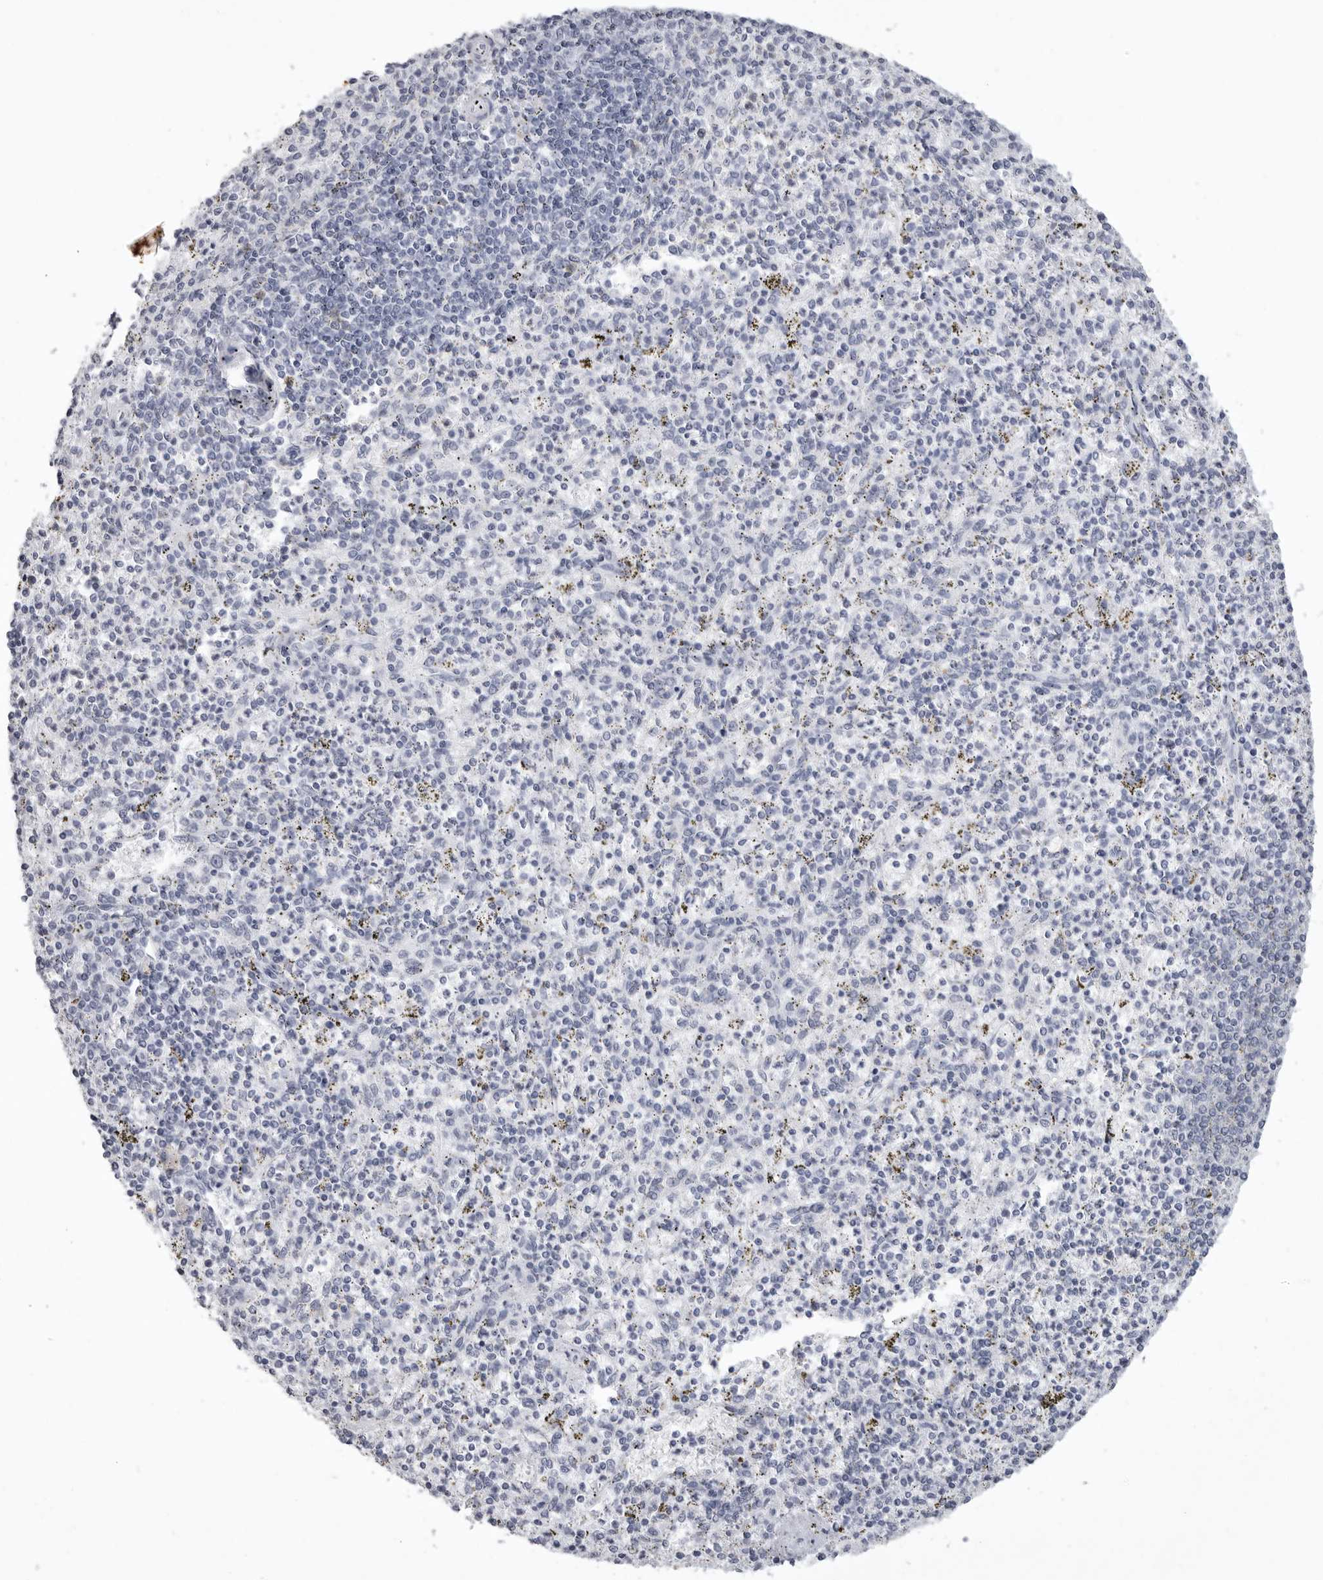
{"staining": {"intensity": "negative", "quantity": "none", "location": "none"}, "tissue": "spleen", "cell_type": "Cells in red pulp", "image_type": "normal", "snomed": [{"axis": "morphology", "description": "Normal tissue, NOS"}, {"axis": "topography", "description": "Spleen"}], "caption": "This is an immunohistochemistry histopathology image of benign human spleen. There is no positivity in cells in red pulp.", "gene": "KLK9", "patient": {"sex": "male", "age": 72}}